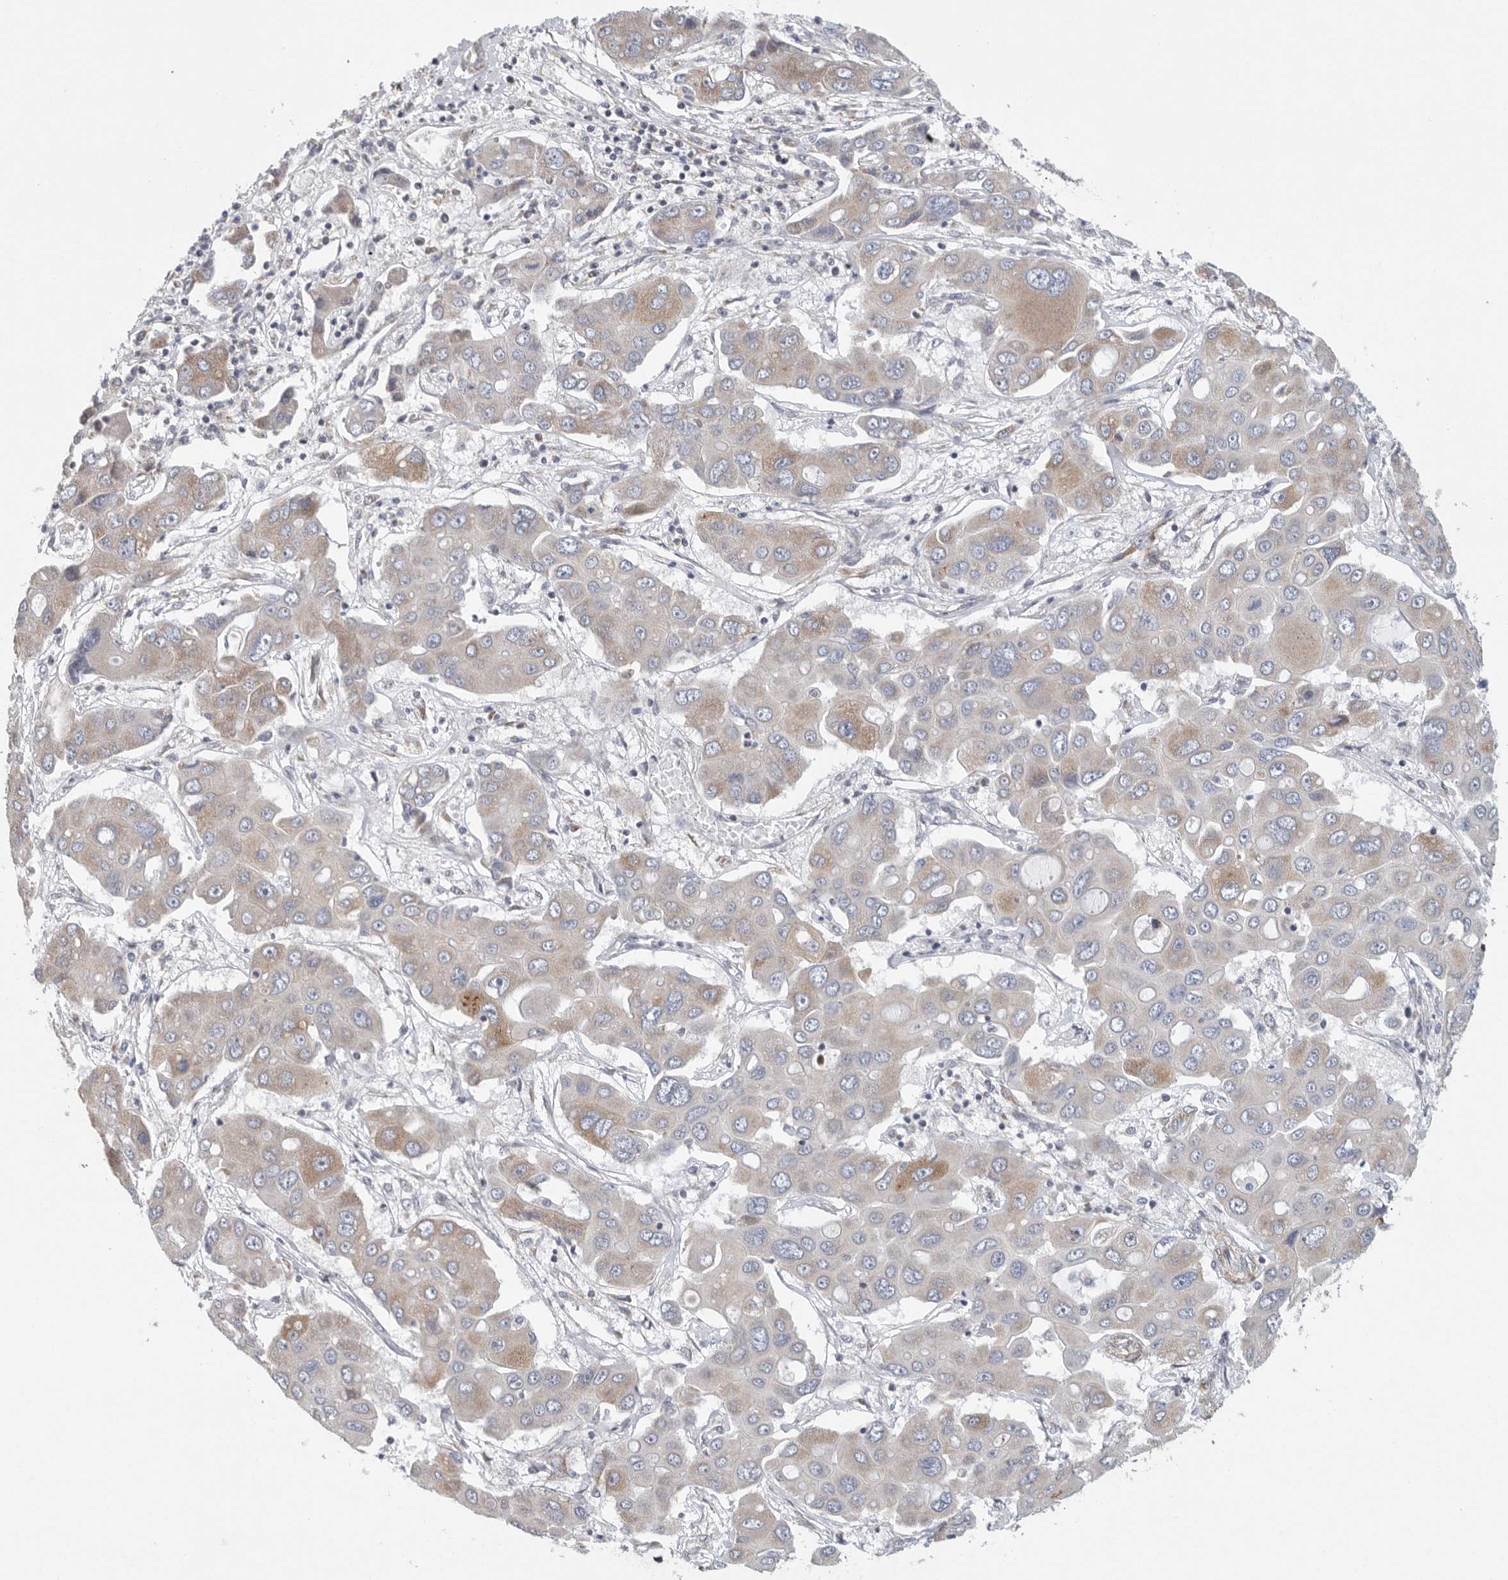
{"staining": {"intensity": "weak", "quantity": "<25%", "location": "cytoplasmic/membranous"}, "tissue": "liver cancer", "cell_type": "Tumor cells", "image_type": "cancer", "snomed": [{"axis": "morphology", "description": "Cholangiocarcinoma"}, {"axis": "topography", "description": "Liver"}], "caption": "Protein analysis of liver cancer (cholangiocarcinoma) exhibits no significant positivity in tumor cells.", "gene": "FKBP8", "patient": {"sex": "male", "age": 67}}